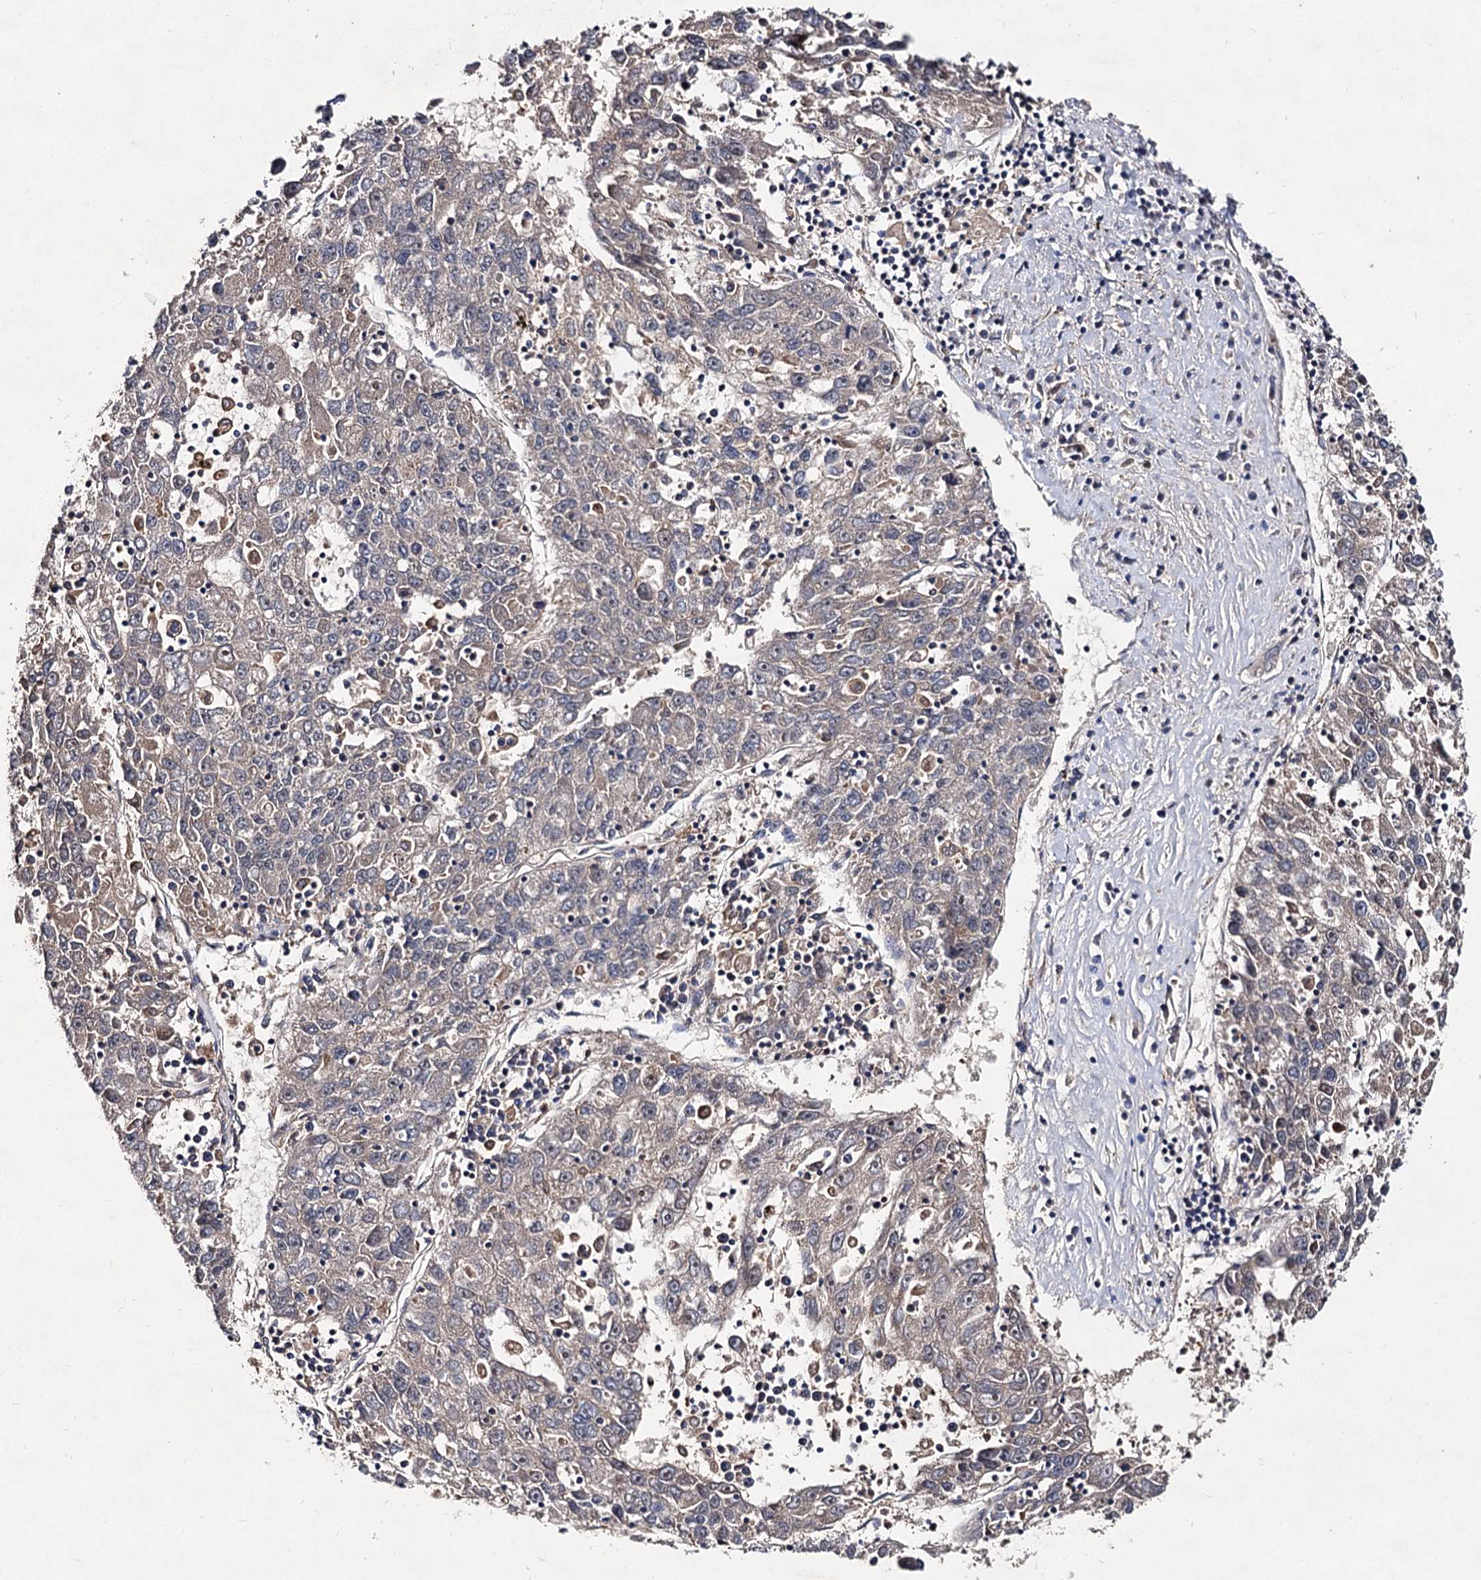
{"staining": {"intensity": "negative", "quantity": "none", "location": "none"}, "tissue": "liver cancer", "cell_type": "Tumor cells", "image_type": "cancer", "snomed": [{"axis": "morphology", "description": "Carcinoma, Hepatocellular, NOS"}, {"axis": "topography", "description": "Liver"}], "caption": "IHC image of neoplastic tissue: liver cancer (hepatocellular carcinoma) stained with DAB (3,3'-diaminobenzidine) reveals no significant protein positivity in tumor cells. (Brightfield microscopy of DAB immunohistochemistry (IHC) at high magnification).", "gene": "VPS29", "patient": {"sex": "male", "age": 49}}